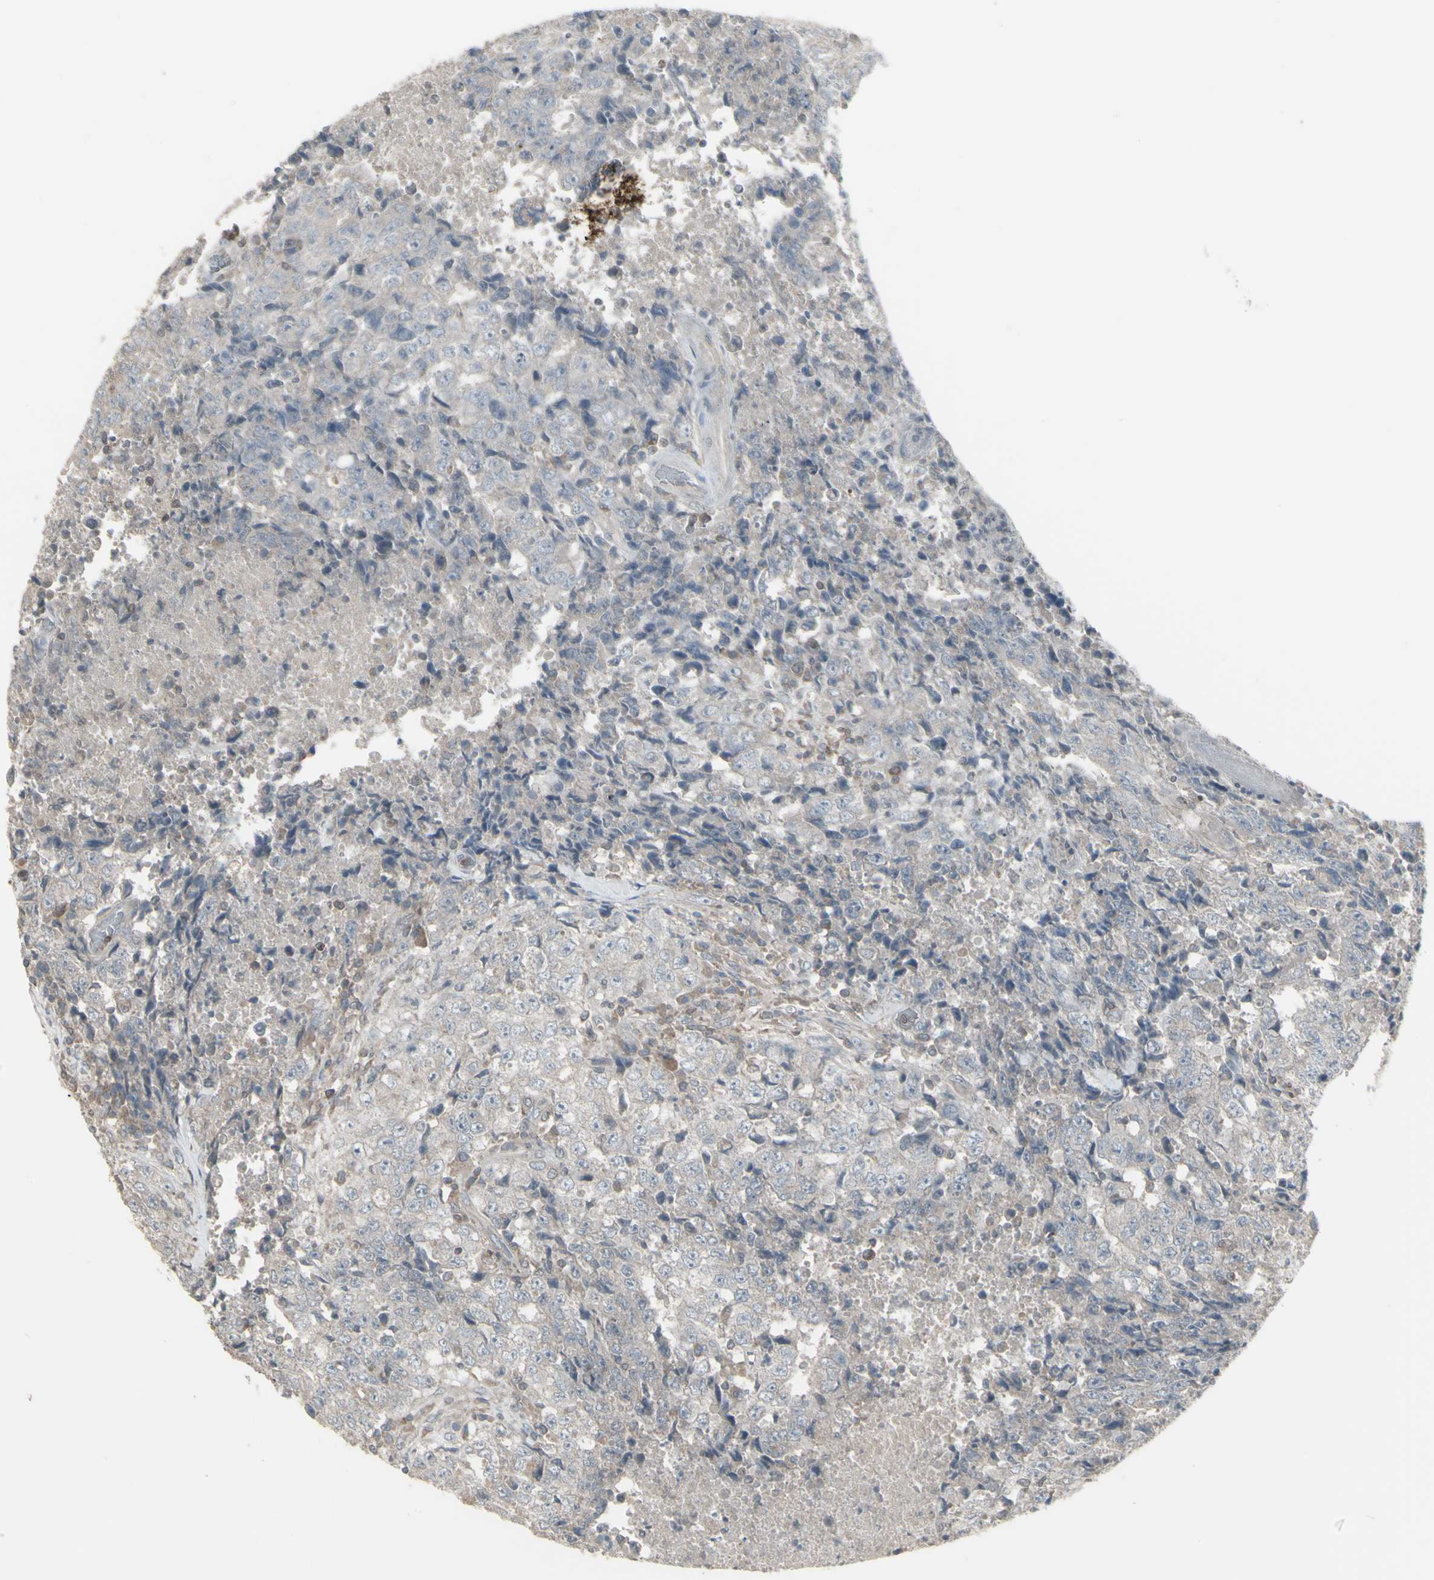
{"staining": {"intensity": "weak", "quantity": "<25%", "location": "cytoplasmic/membranous"}, "tissue": "testis cancer", "cell_type": "Tumor cells", "image_type": "cancer", "snomed": [{"axis": "morphology", "description": "Necrosis, NOS"}, {"axis": "morphology", "description": "Carcinoma, Embryonal, NOS"}, {"axis": "topography", "description": "Testis"}], "caption": "Human testis cancer (embryonal carcinoma) stained for a protein using IHC displays no positivity in tumor cells.", "gene": "CSK", "patient": {"sex": "male", "age": 19}}